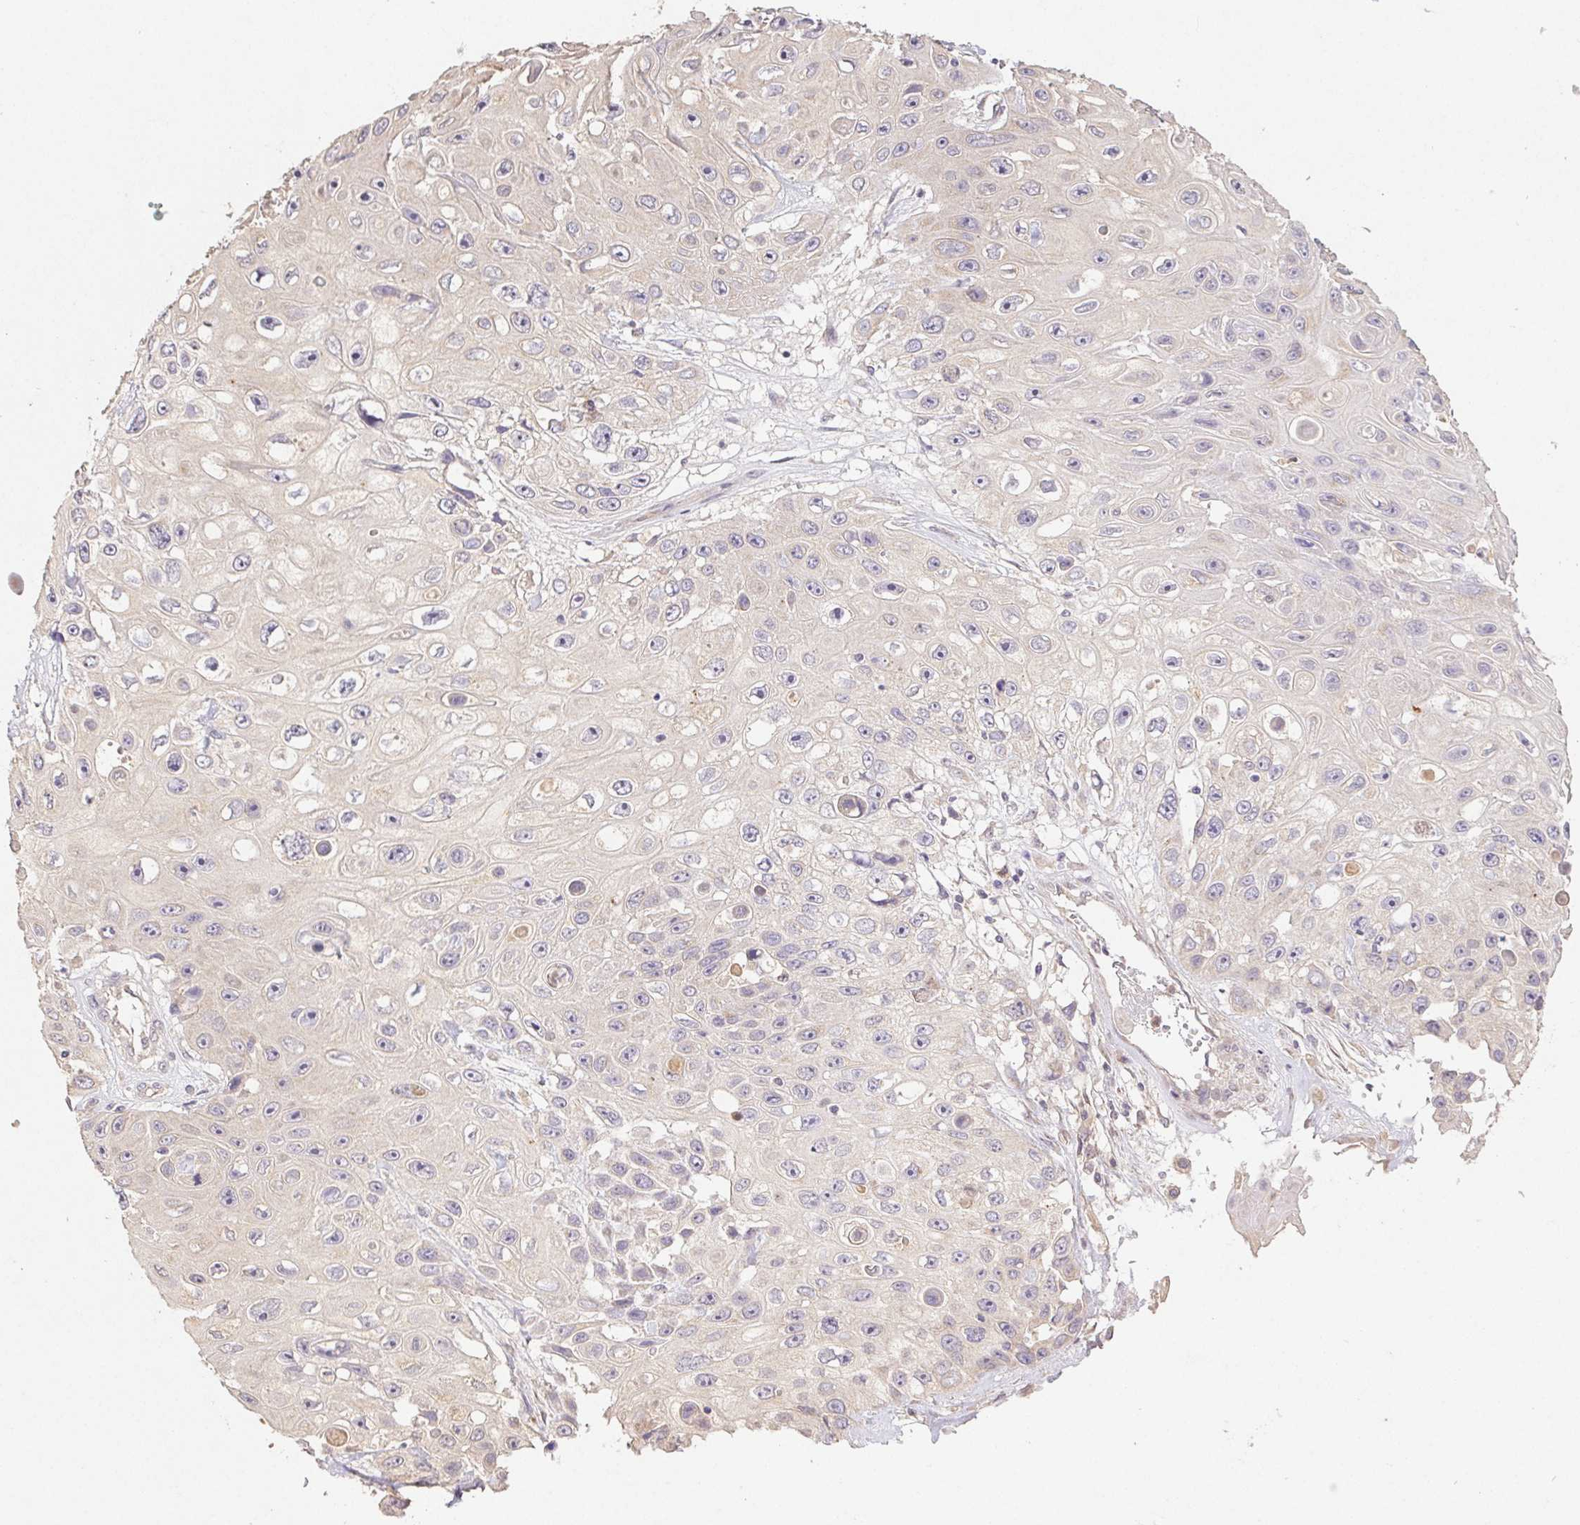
{"staining": {"intensity": "negative", "quantity": "none", "location": "none"}, "tissue": "skin cancer", "cell_type": "Tumor cells", "image_type": "cancer", "snomed": [{"axis": "morphology", "description": "Squamous cell carcinoma, NOS"}, {"axis": "topography", "description": "Skin"}], "caption": "Human skin cancer stained for a protein using immunohistochemistry shows no positivity in tumor cells.", "gene": "RAB11A", "patient": {"sex": "male", "age": 82}}